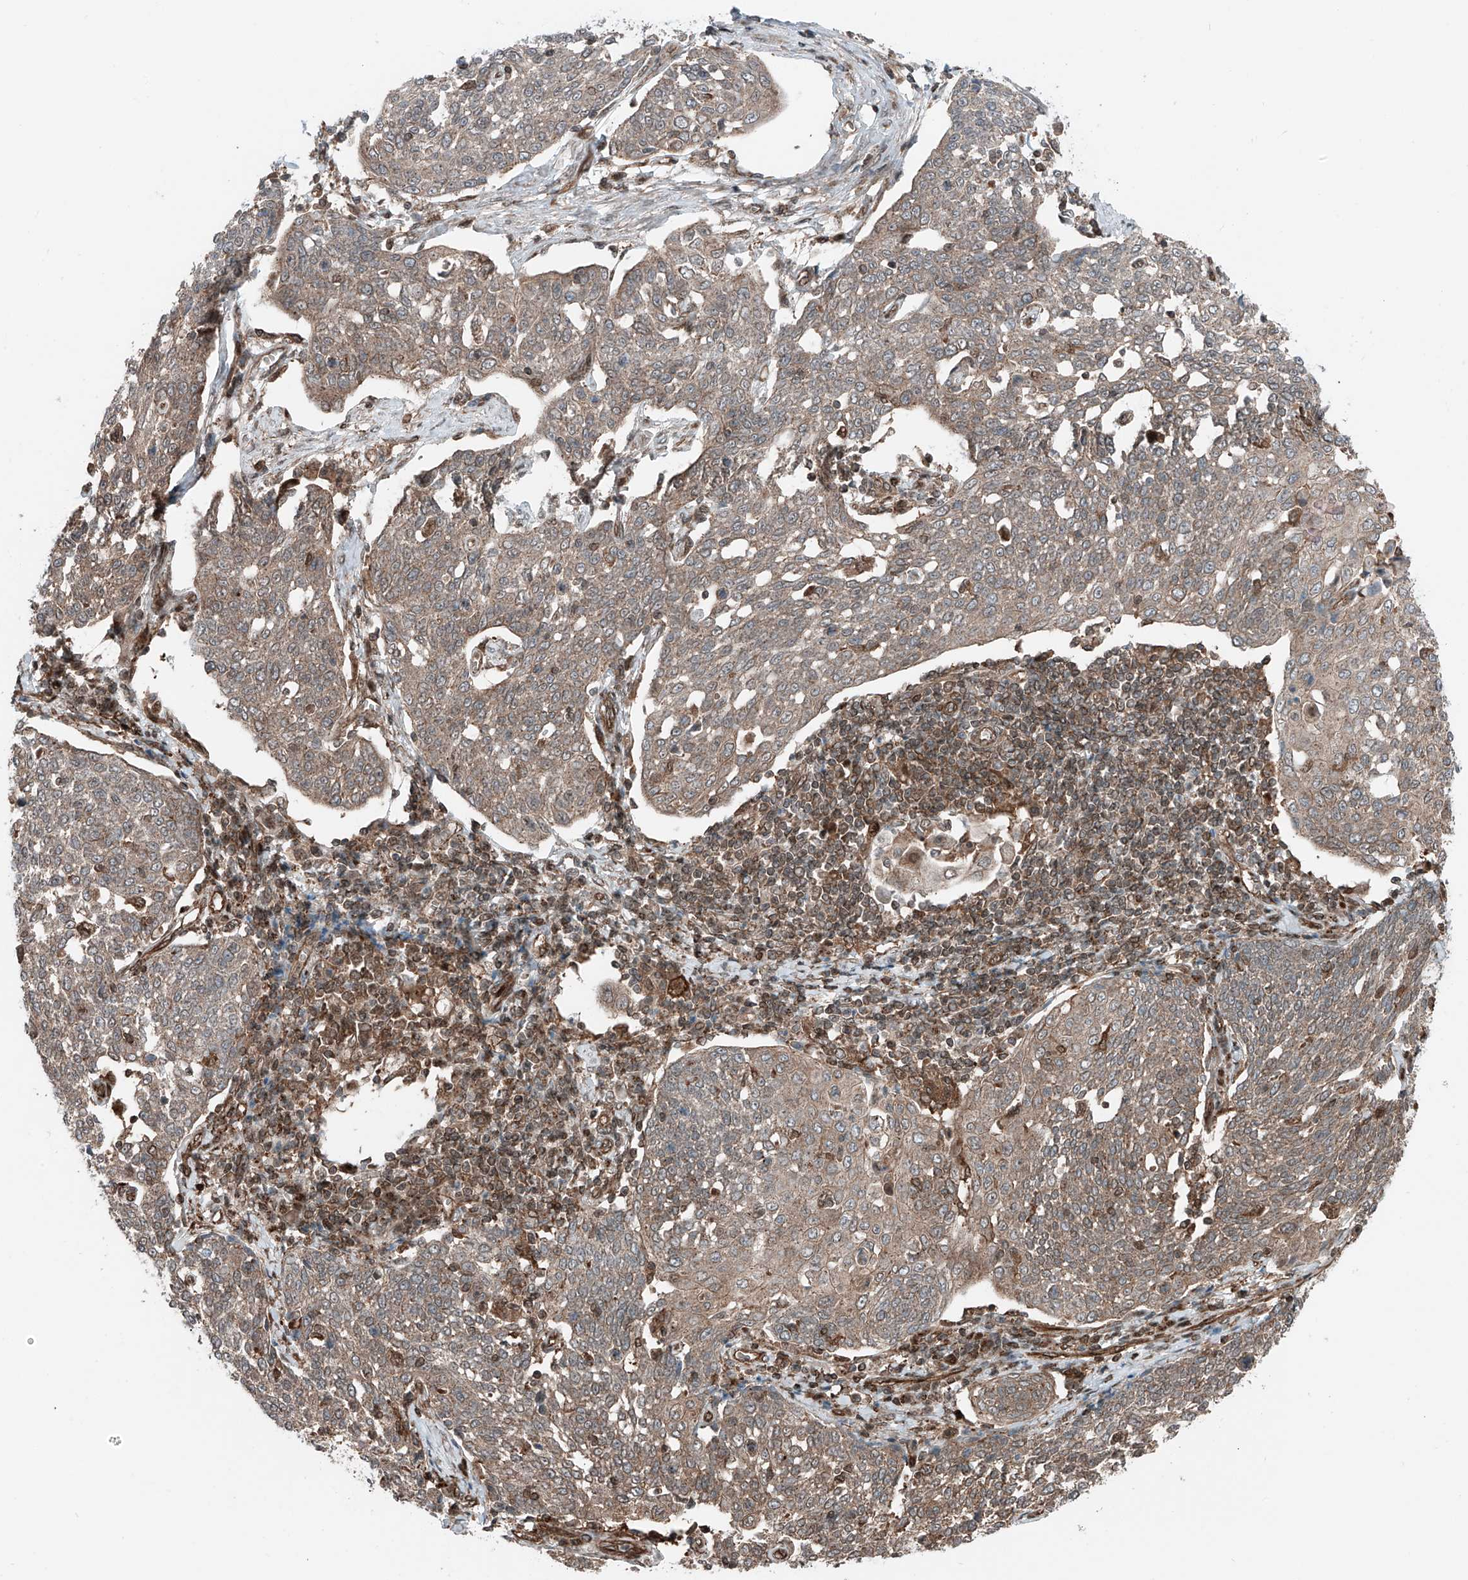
{"staining": {"intensity": "weak", "quantity": "25%-75%", "location": "cytoplasmic/membranous"}, "tissue": "cervical cancer", "cell_type": "Tumor cells", "image_type": "cancer", "snomed": [{"axis": "morphology", "description": "Squamous cell carcinoma, NOS"}, {"axis": "topography", "description": "Cervix"}], "caption": "Protein expression analysis of squamous cell carcinoma (cervical) shows weak cytoplasmic/membranous positivity in approximately 25%-75% of tumor cells.", "gene": "USP48", "patient": {"sex": "female", "age": 34}}